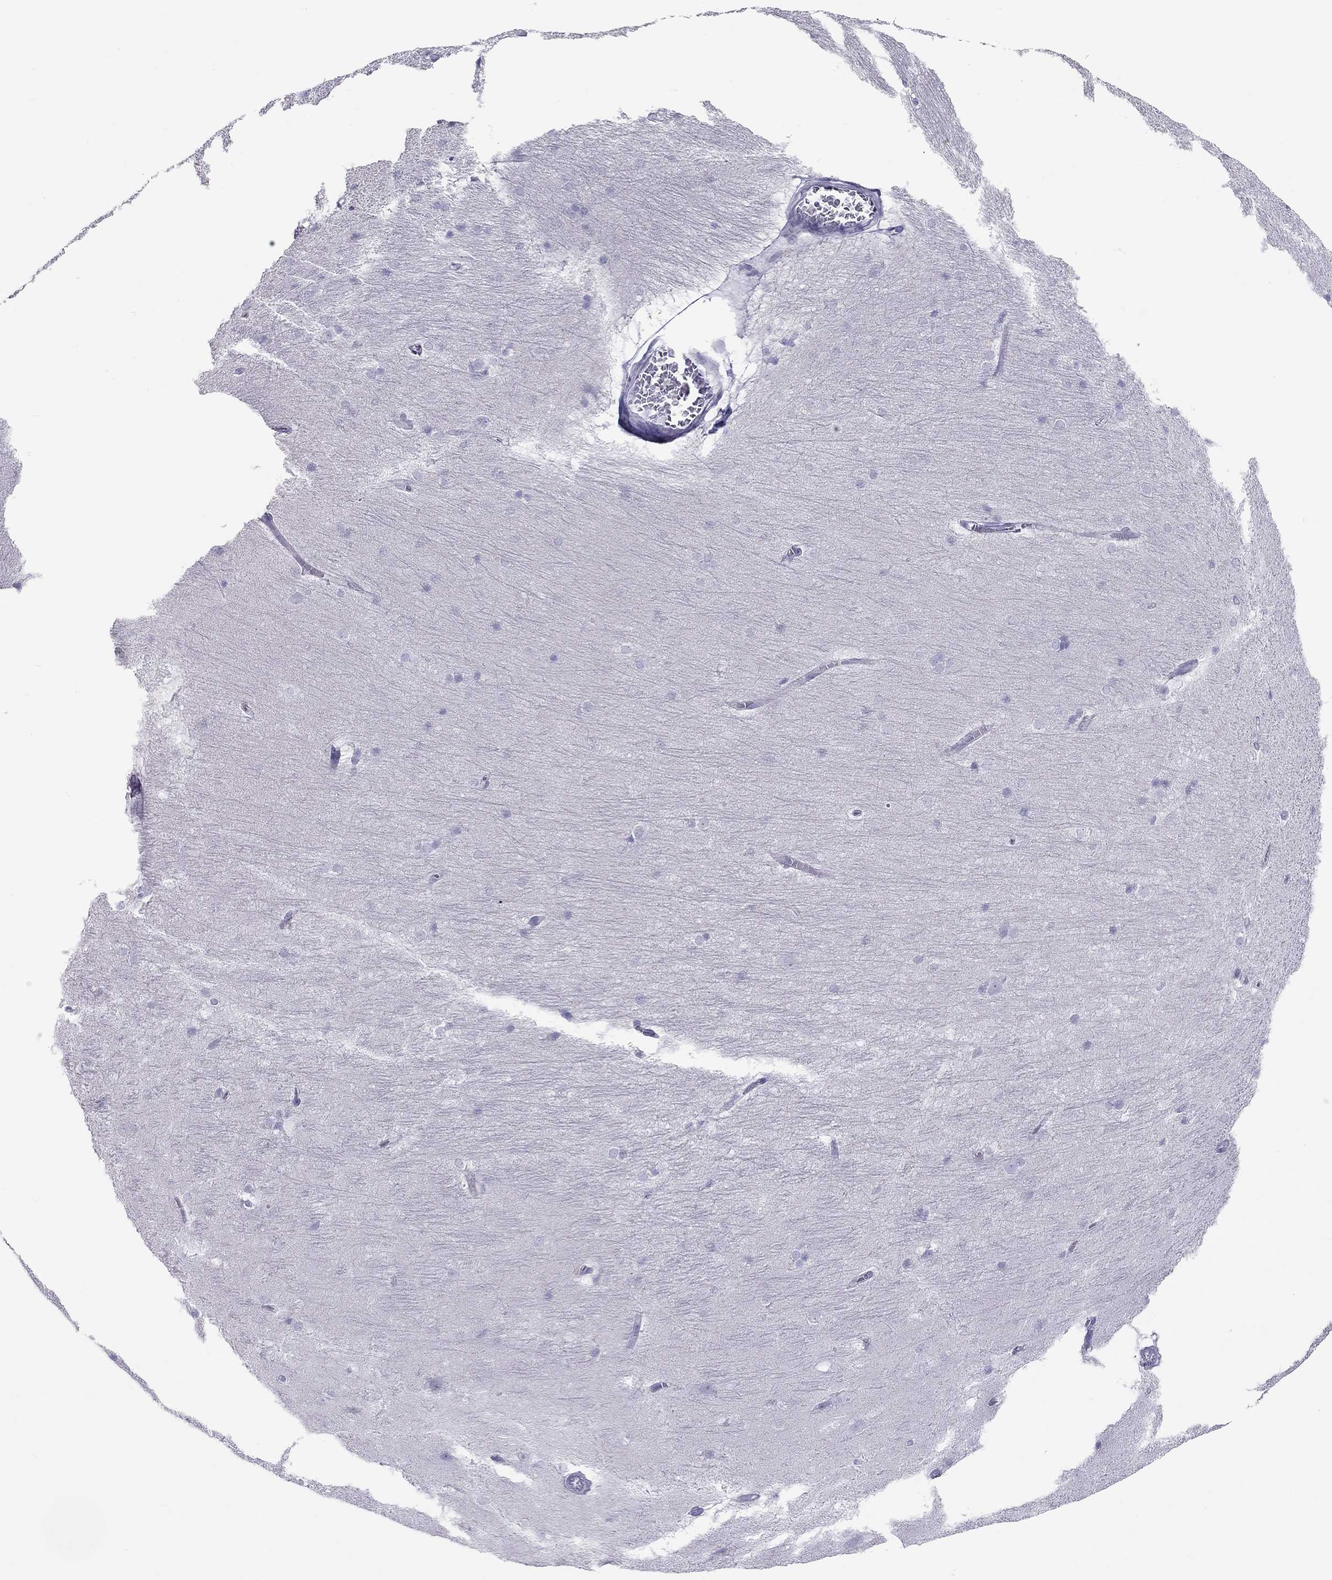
{"staining": {"intensity": "negative", "quantity": "none", "location": "none"}, "tissue": "hippocampus", "cell_type": "Glial cells", "image_type": "normal", "snomed": [{"axis": "morphology", "description": "Normal tissue, NOS"}, {"axis": "topography", "description": "Cerebral cortex"}, {"axis": "topography", "description": "Hippocampus"}], "caption": "IHC of normal human hippocampus exhibits no staining in glial cells.", "gene": "SH2D2A", "patient": {"sex": "female", "age": 19}}